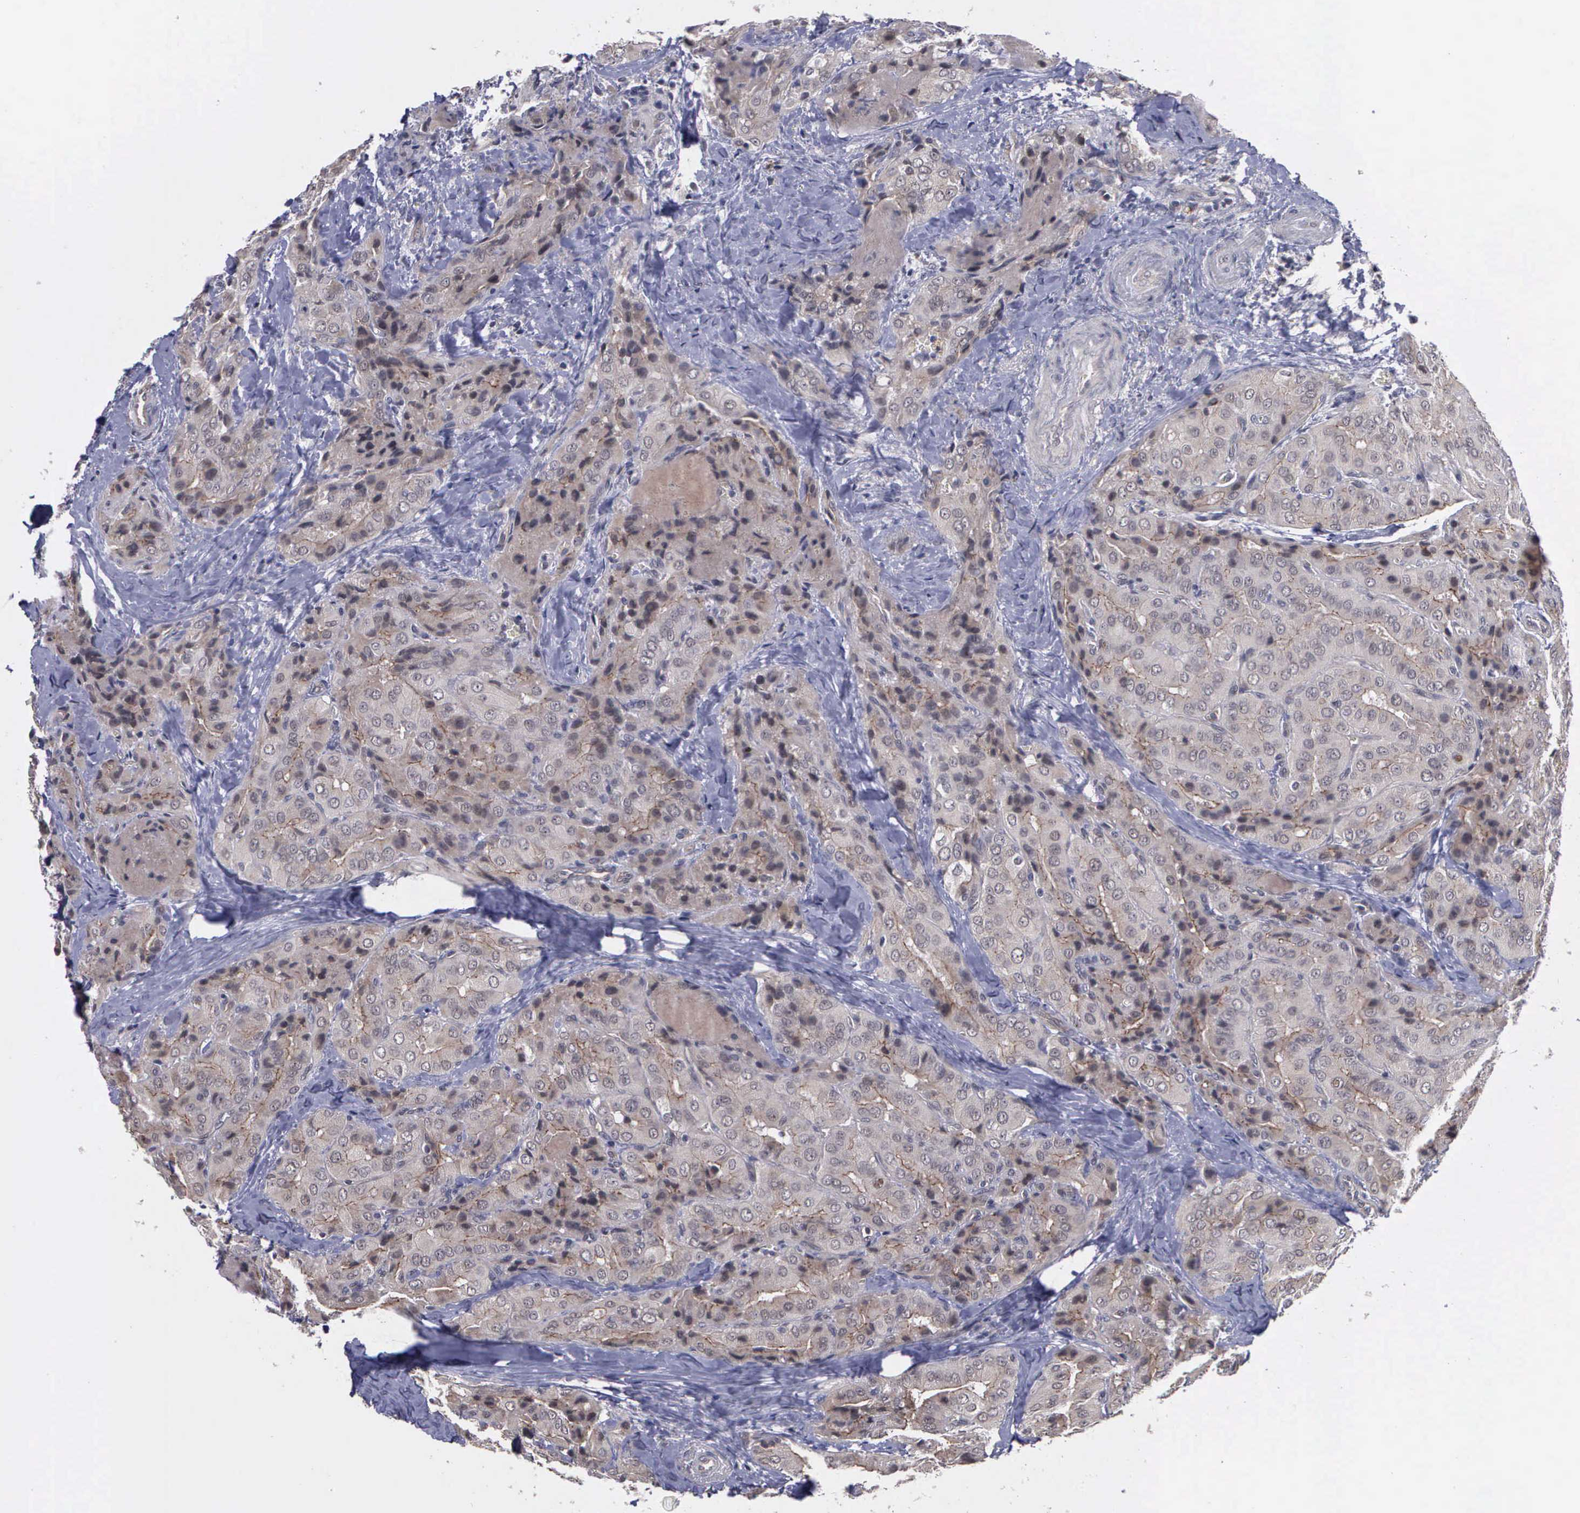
{"staining": {"intensity": "weak", "quantity": "25%-75%", "location": "cytoplasmic/membranous"}, "tissue": "thyroid cancer", "cell_type": "Tumor cells", "image_type": "cancer", "snomed": [{"axis": "morphology", "description": "Papillary adenocarcinoma, NOS"}, {"axis": "topography", "description": "Thyroid gland"}], "caption": "Protein positivity by IHC exhibits weak cytoplasmic/membranous positivity in about 25%-75% of tumor cells in thyroid cancer (papillary adenocarcinoma).", "gene": "MAP3K9", "patient": {"sex": "female", "age": 71}}